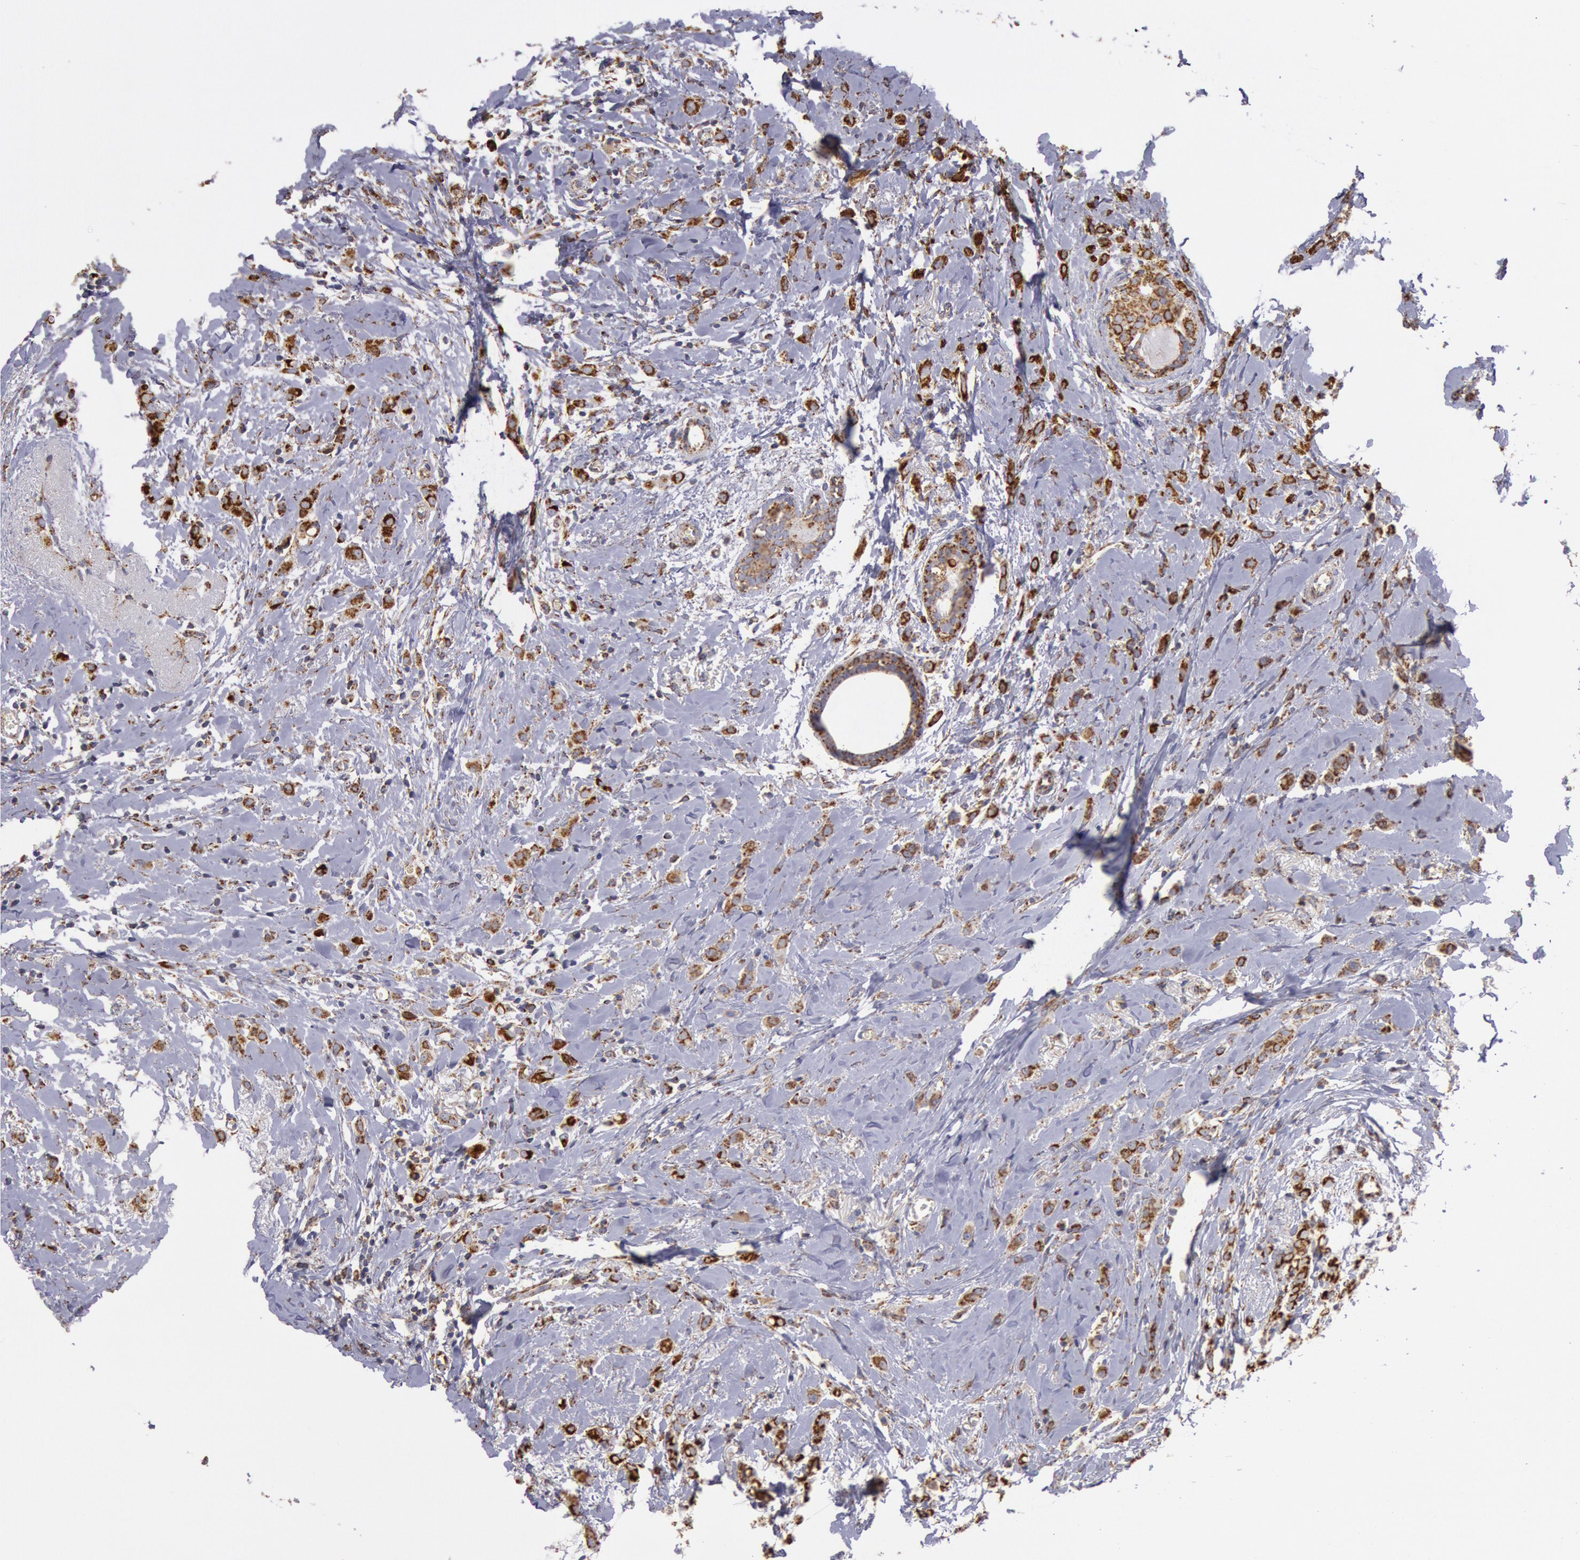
{"staining": {"intensity": "moderate", "quantity": ">75%", "location": "cytoplasmic/membranous,nuclear"}, "tissue": "breast cancer", "cell_type": "Tumor cells", "image_type": "cancer", "snomed": [{"axis": "morphology", "description": "Lobular carcinoma"}, {"axis": "topography", "description": "Breast"}], "caption": "Lobular carcinoma (breast) stained with a protein marker displays moderate staining in tumor cells.", "gene": "CYC1", "patient": {"sex": "female", "age": 57}}